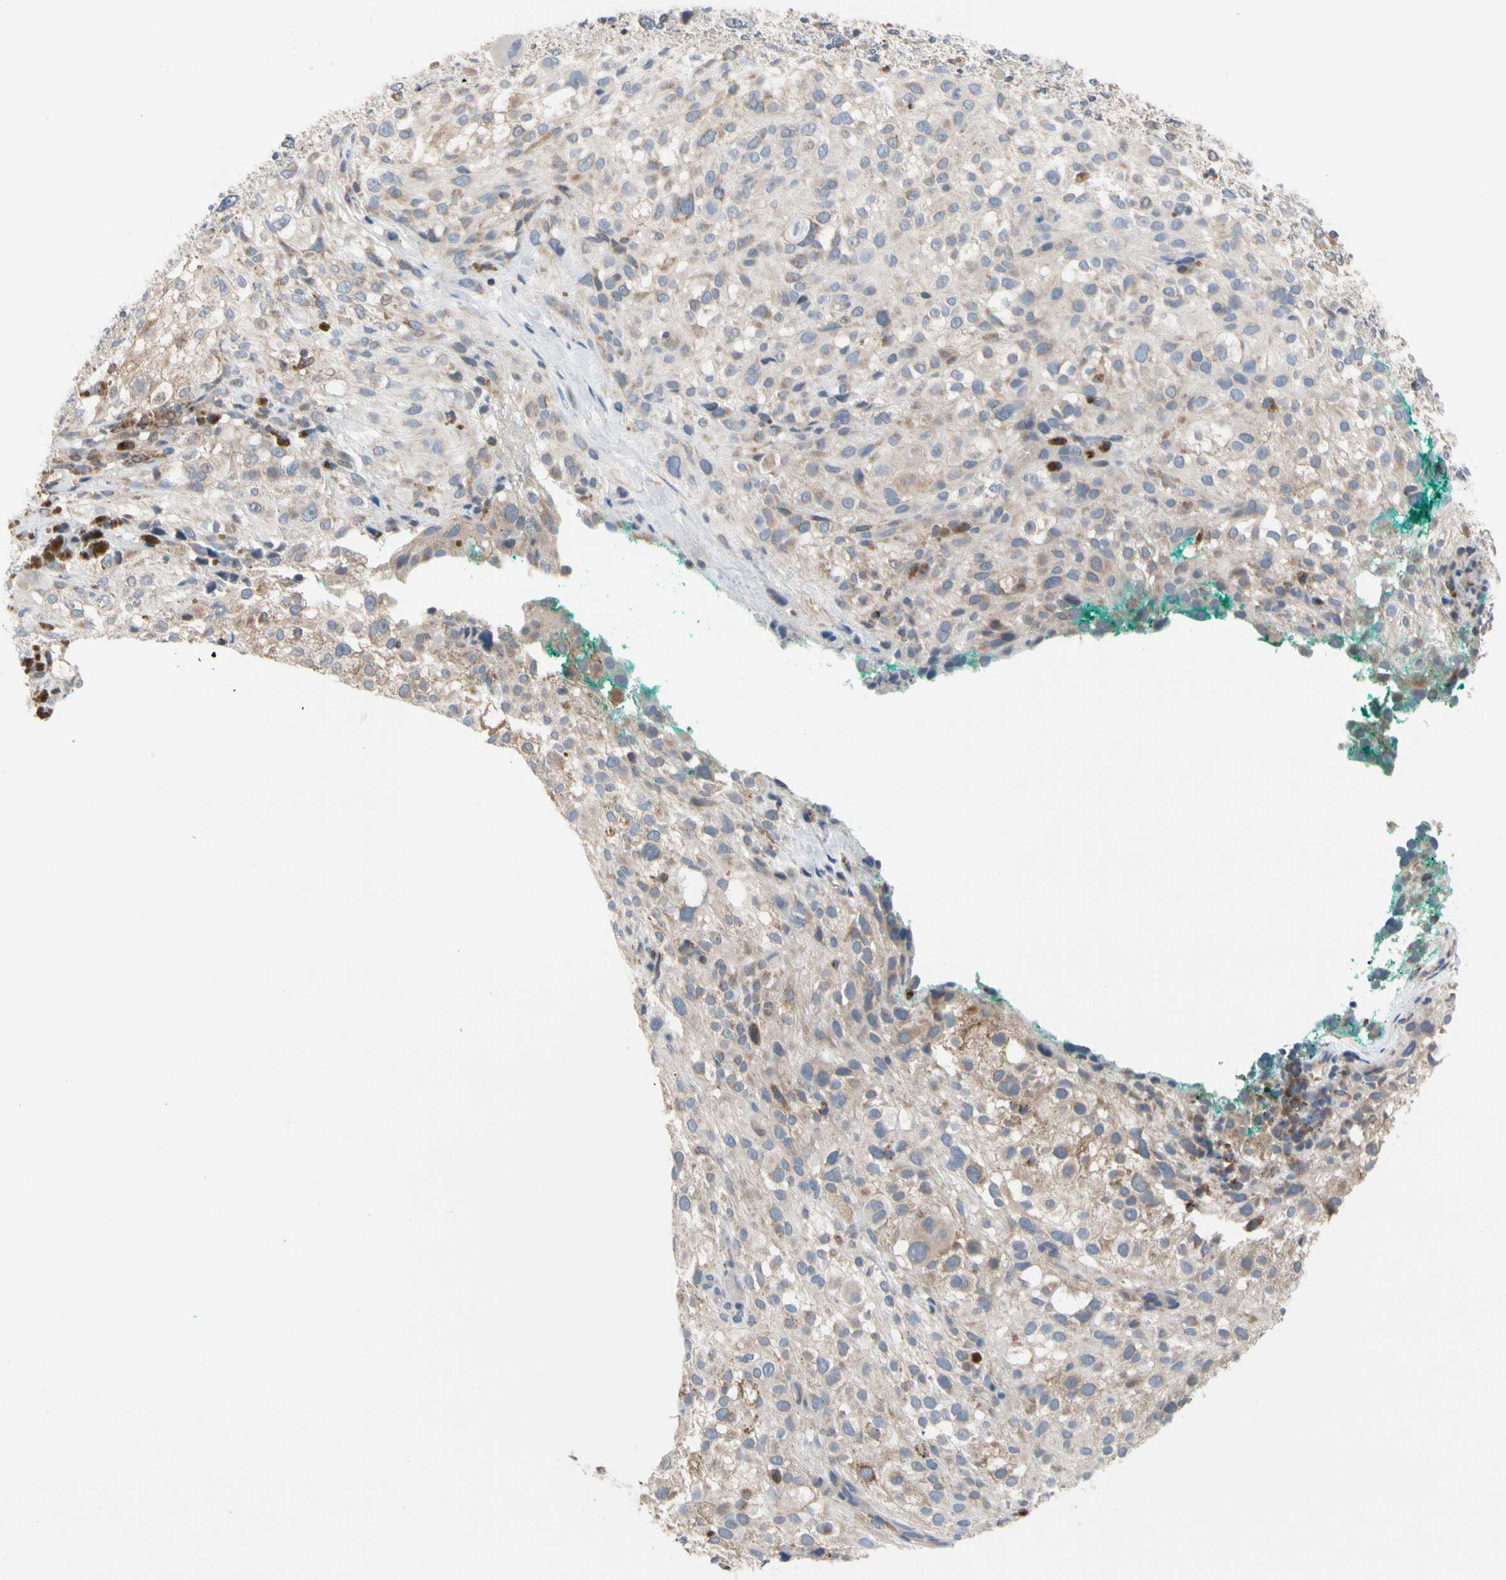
{"staining": {"intensity": "weak", "quantity": "25%-75%", "location": "cytoplasmic/membranous"}, "tissue": "melanoma", "cell_type": "Tumor cells", "image_type": "cancer", "snomed": [{"axis": "morphology", "description": "Necrosis, NOS"}, {"axis": "morphology", "description": "Malignant melanoma, NOS"}, {"axis": "topography", "description": "Skin"}], "caption": "A brown stain shows weak cytoplasmic/membranous positivity of a protein in malignant melanoma tumor cells.", "gene": "MCL1", "patient": {"sex": "female", "age": 87}}